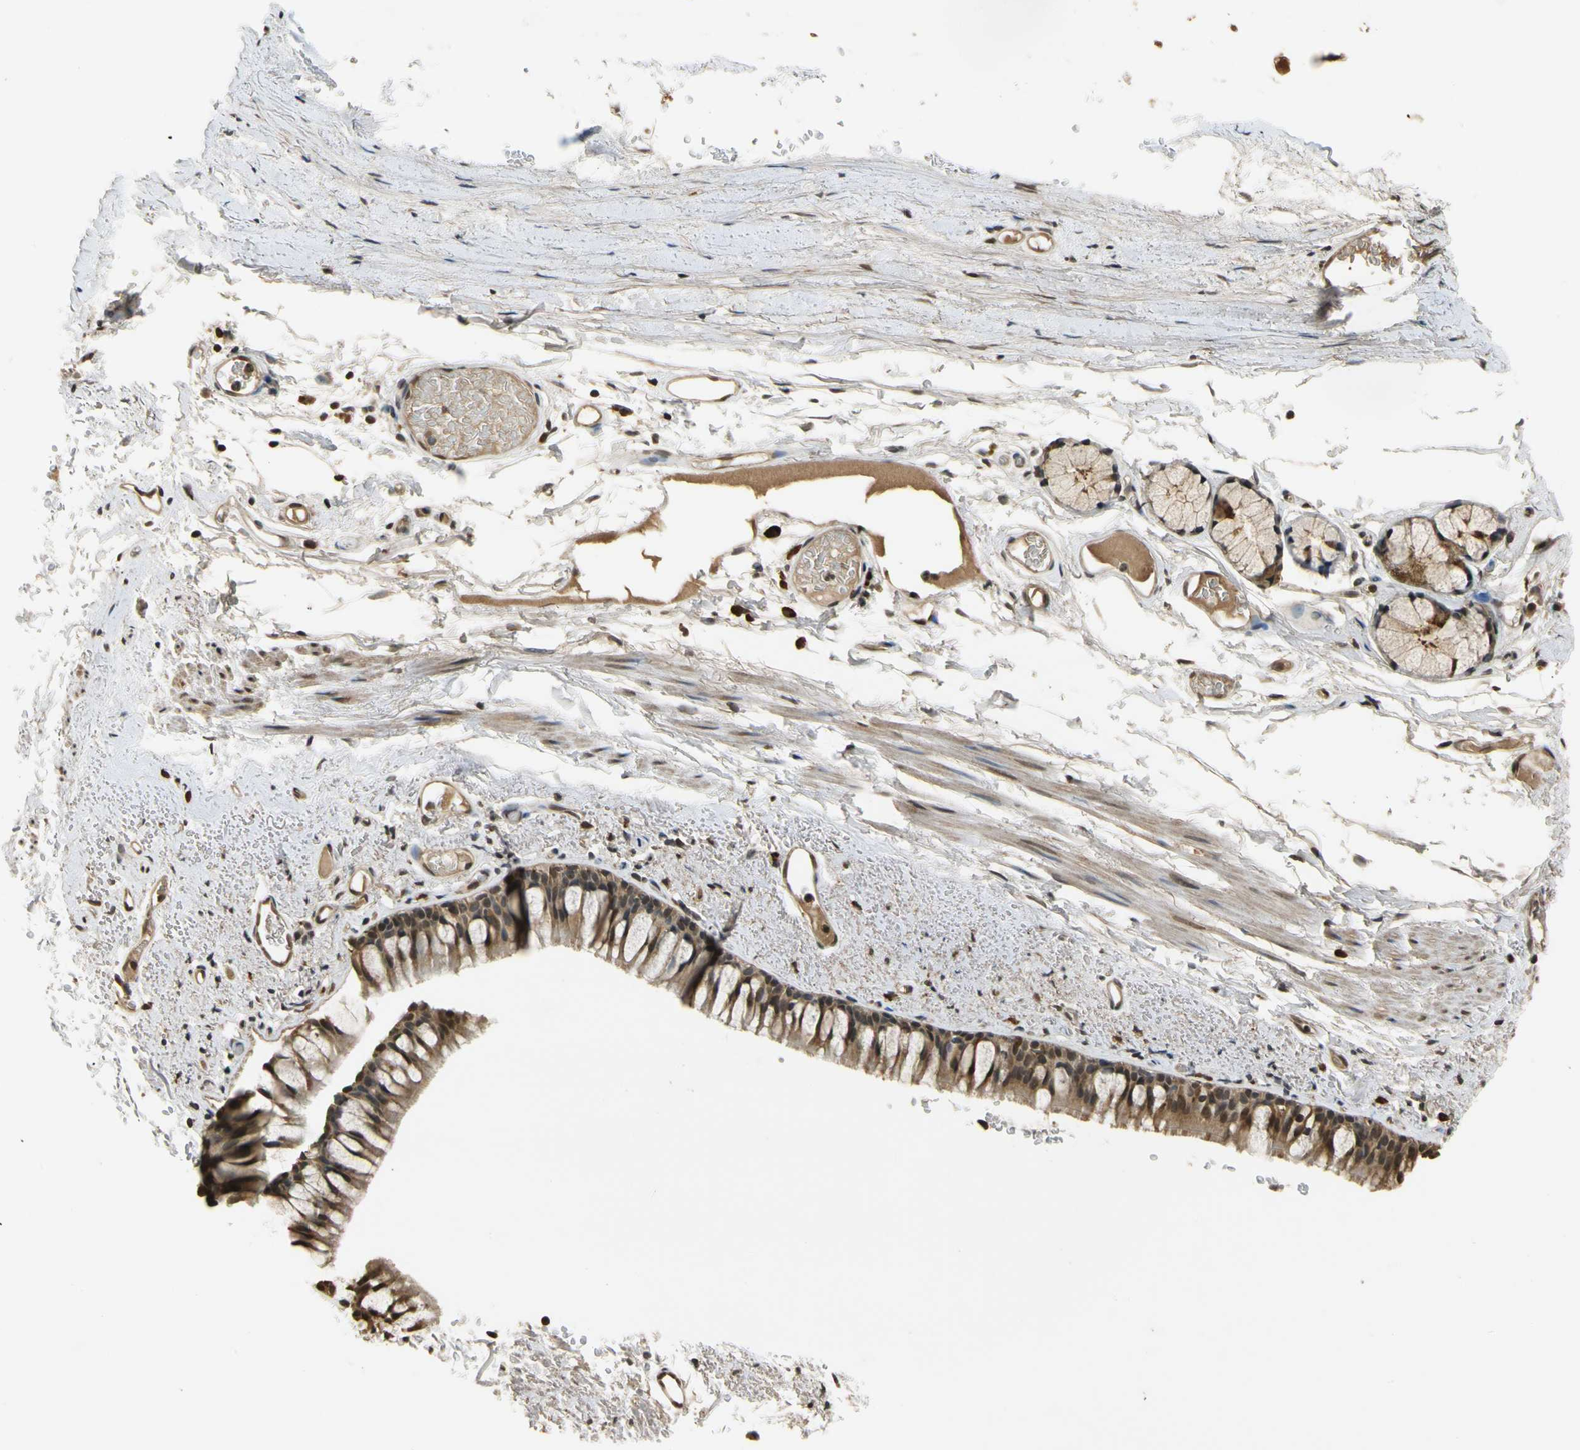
{"staining": {"intensity": "moderate", "quantity": ">75%", "location": "cytoplasmic/membranous,nuclear"}, "tissue": "bronchus", "cell_type": "Respiratory epithelial cells", "image_type": "normal", "snomed": [{"axis": "morphology", "description": "Normal tissue, NOS"}, {"axis": "topography", "description": "Bronchus"}], "caption": "Immunohistochemical staining of unremarkable bronchus displays moderate cytoplasmic/membranous,nuclear protein positivity in approximately >75% of respiratory epithelial cells.", "gene": "SOD1", "patient": {"sex": "female", "age": 73}}